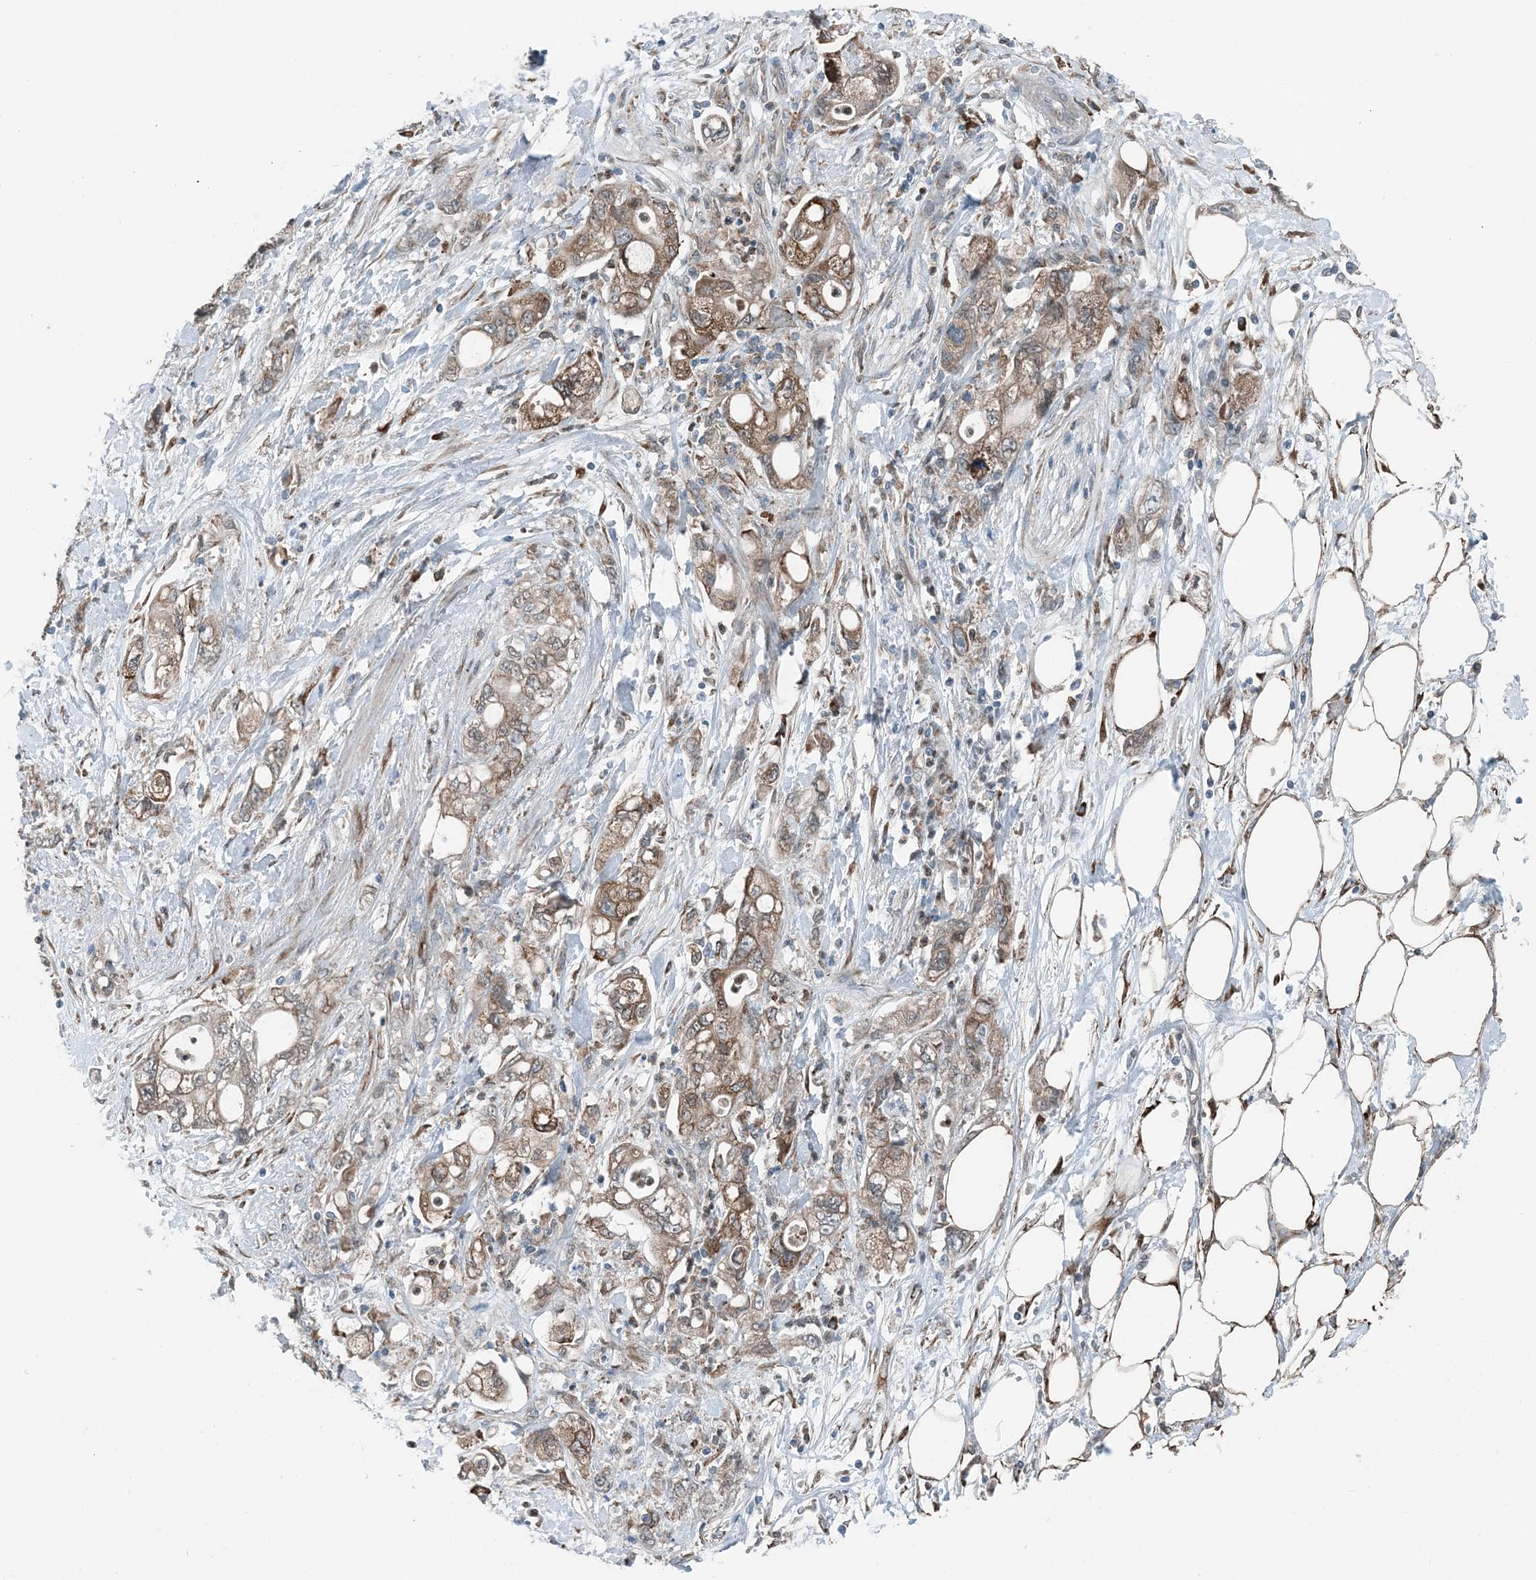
{"staining": {"intensity": "weak", "quantity": ">75%", "location": "cytoplasmic/membranous"}, "tissue": "pancreatic cancer", "cell_type": "Tumor cells", "image_type": "cancer", "snomed": [{"axis": "morphology", "description": "Adenocarcinoma, NOS"}, {"axis": "topography", "description": "Pancreas"}], "caption": "Pancreatic cancer stained with IHC demonstrates weak cytoplasmic/membranous expression in about >75% of tumor cells.", "gene": "CERKL", "patient": {"sex": "male", "age": 70}}